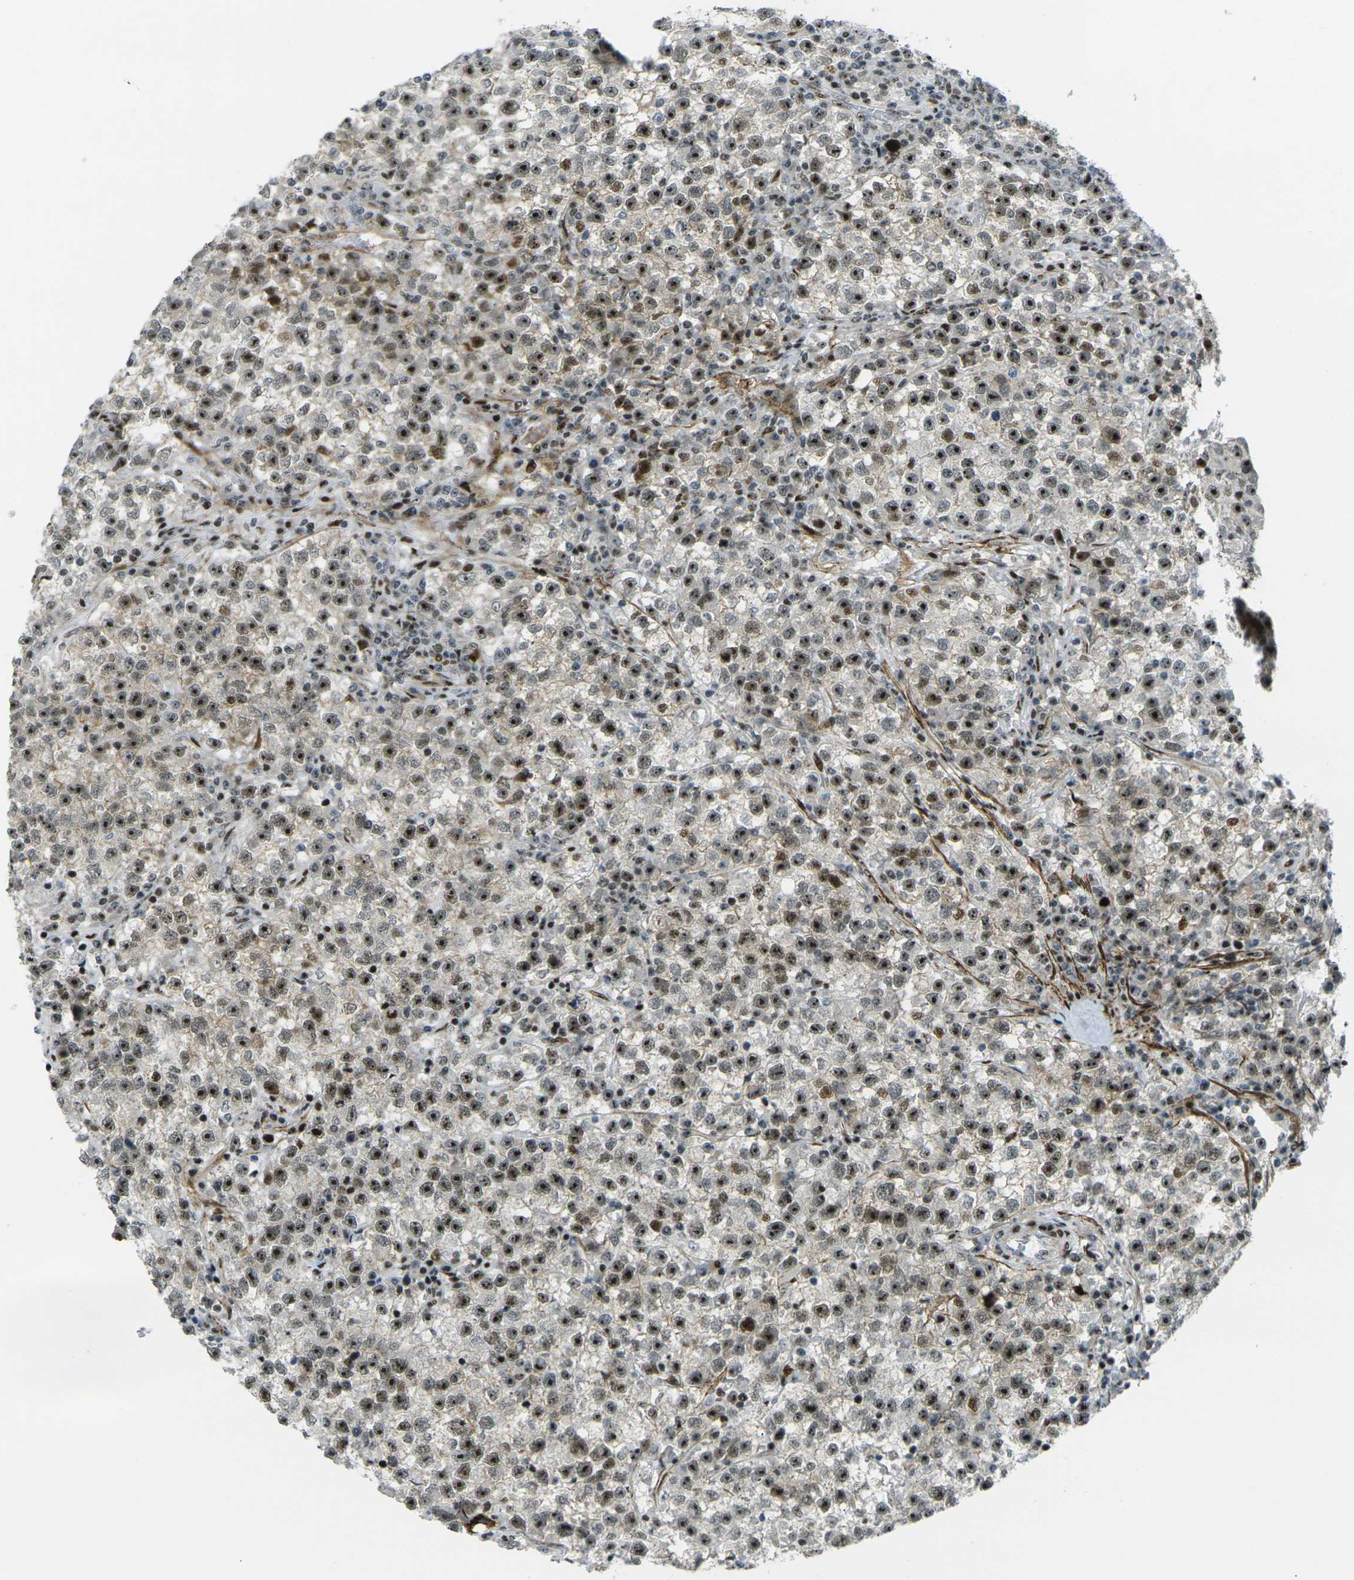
{"staining": {"intensity": "strong", "quantity": ">75%", "location": "nuclear"}, "tissue": "testis cancer", "cell_type": "Tumor cells", "image_type": "cancer", "snomed": [{"axis": "morphology", "description": "Seminoma, NOS"}, {"axis": "topography", "description": "Testis"}], "caption": "Immunohistochemical staining of testis cancer shows high levels of strong nuclear staining in approximately >75% of tumor cells.", "gene": "UBE2C", "patient": {"sex": "male", "age": 22}}